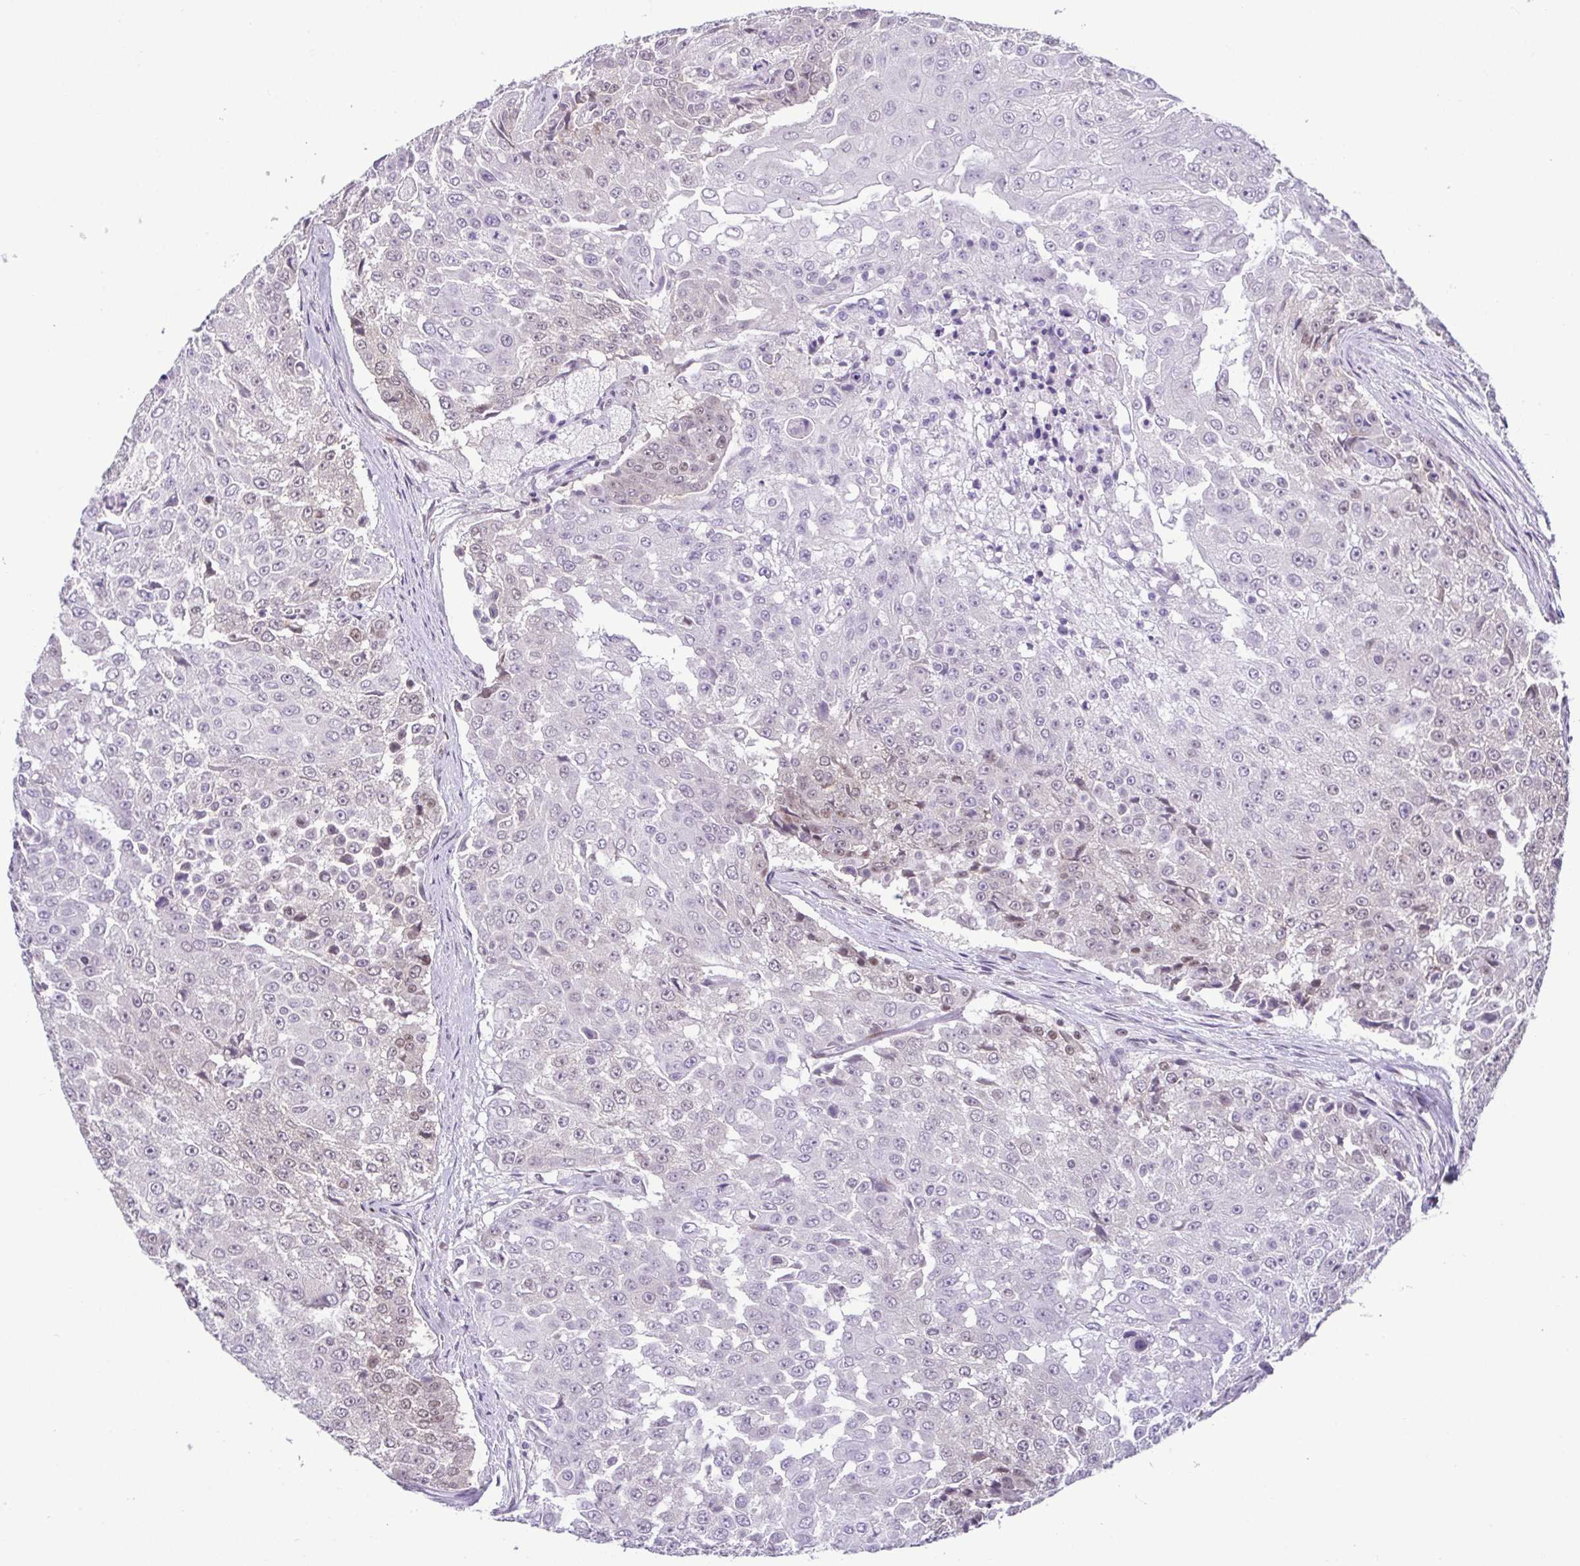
{"staining": {"intensity": "negative", "quantity": "none", "location": "none"}, "tissue": "urothelial cancer", "cell_type": "Tumor cells", "image_type": "cancer", "snomed": [{"axis": "morphology", "description": "Urothelial carcinoma, High grade"}, {"axis": "topography", "description": "Urinary bladder"}], "caption": "DAB immunohistochemical staining of human urothelial cancer exhibits no significant positivity in tumor cells.", "gene": "RBM3", "patient": {"sex": "female", "age": 63}}